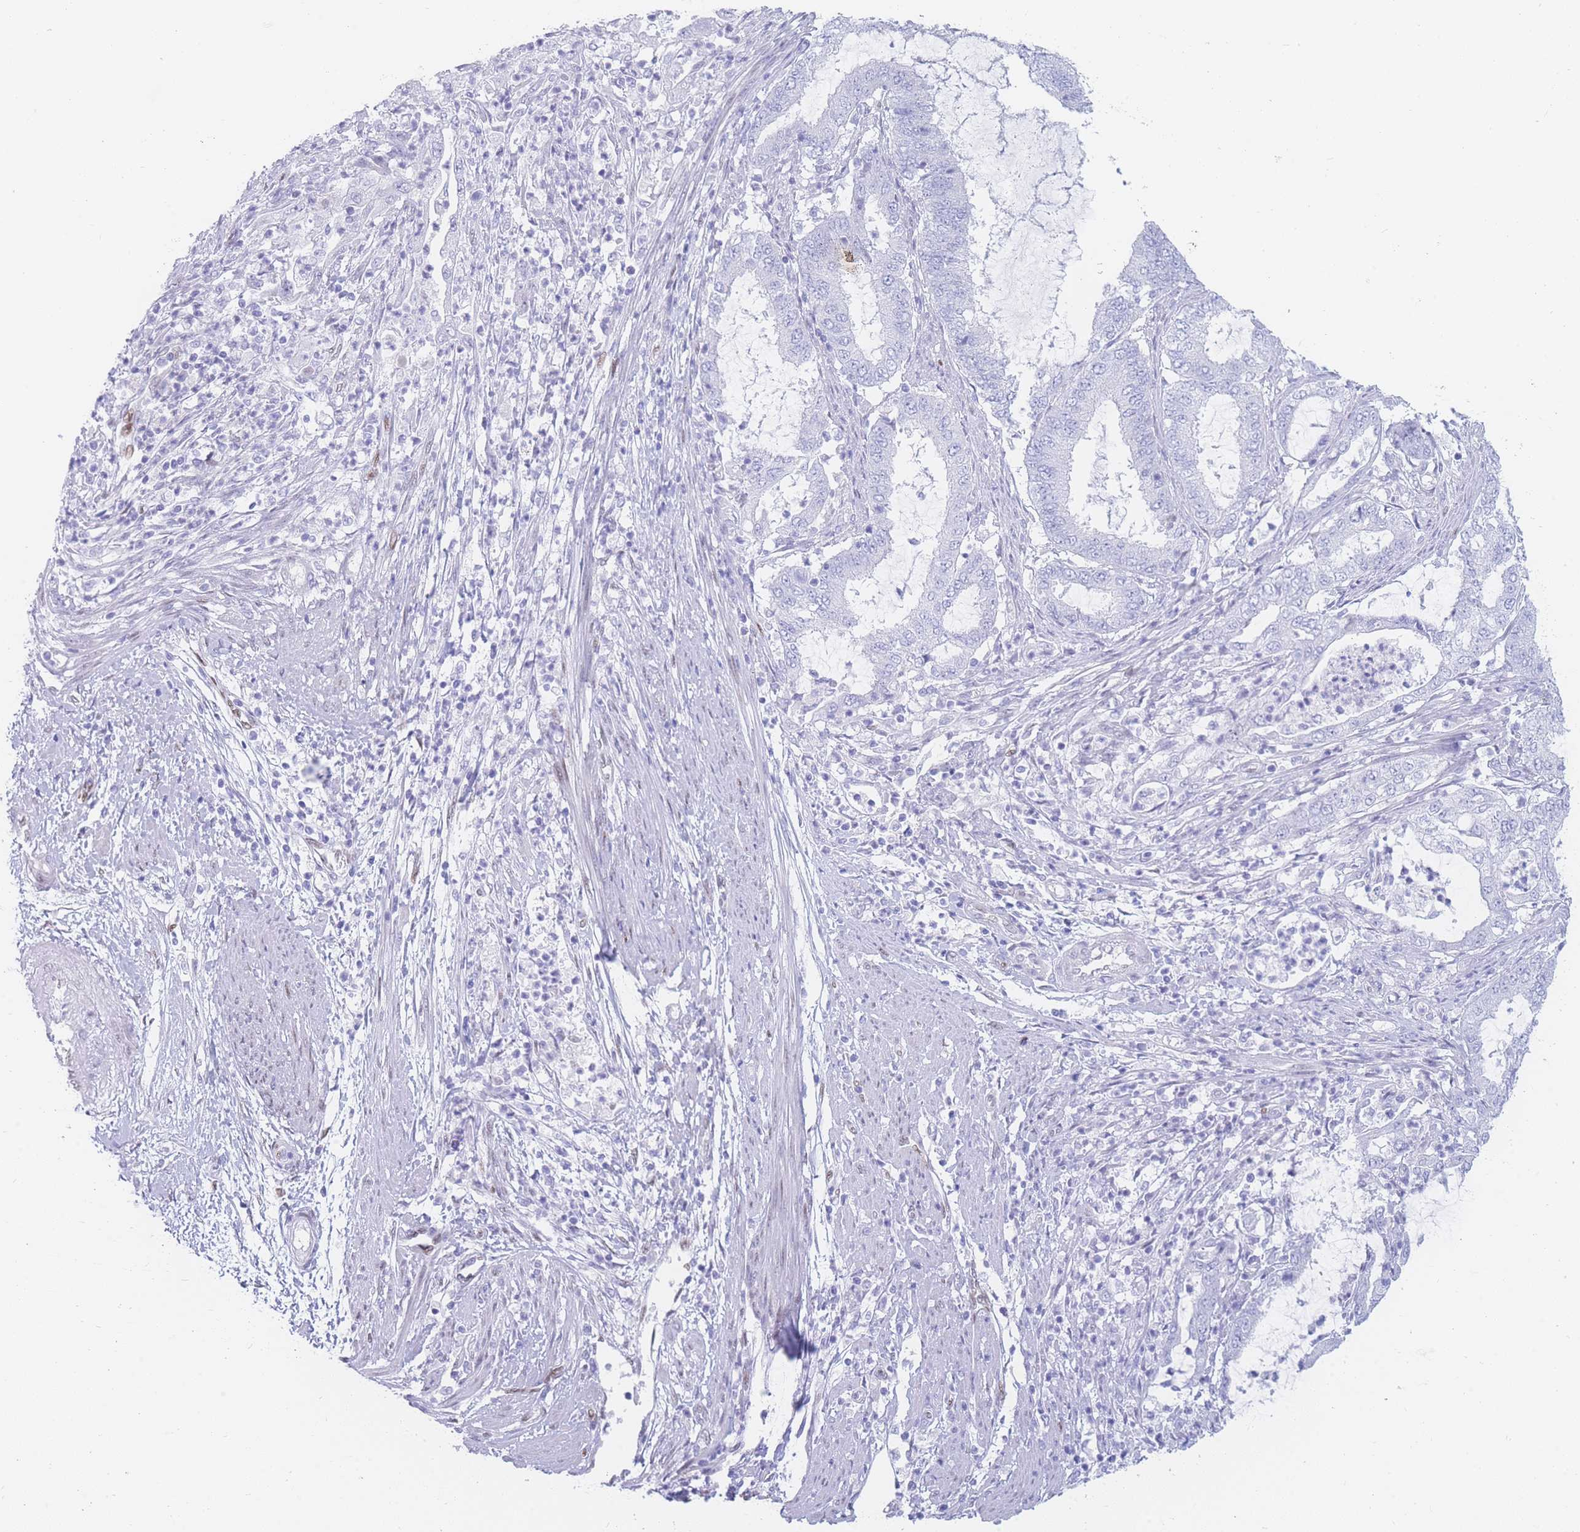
{"staining": {"intensity": "negative", "quantity": "none", "location": "none"}, "tissue": "endometrial cancer", "cell_type": "Tumor cells", "image_type": "cancer", "snomed": [{"axis": "morphology", "description": "Adenocarcinoma, NOS"}, {"axis": "topography", "description": "Endometrium"}], "caption": "This is an immunohistochemistry (IHC) histopathology image of human endometrial cancer (adenocarcinoma). There is no staining in tumor cells.", "gene": "PSMB5", "patient": {"sex": "female", "age": 51}}